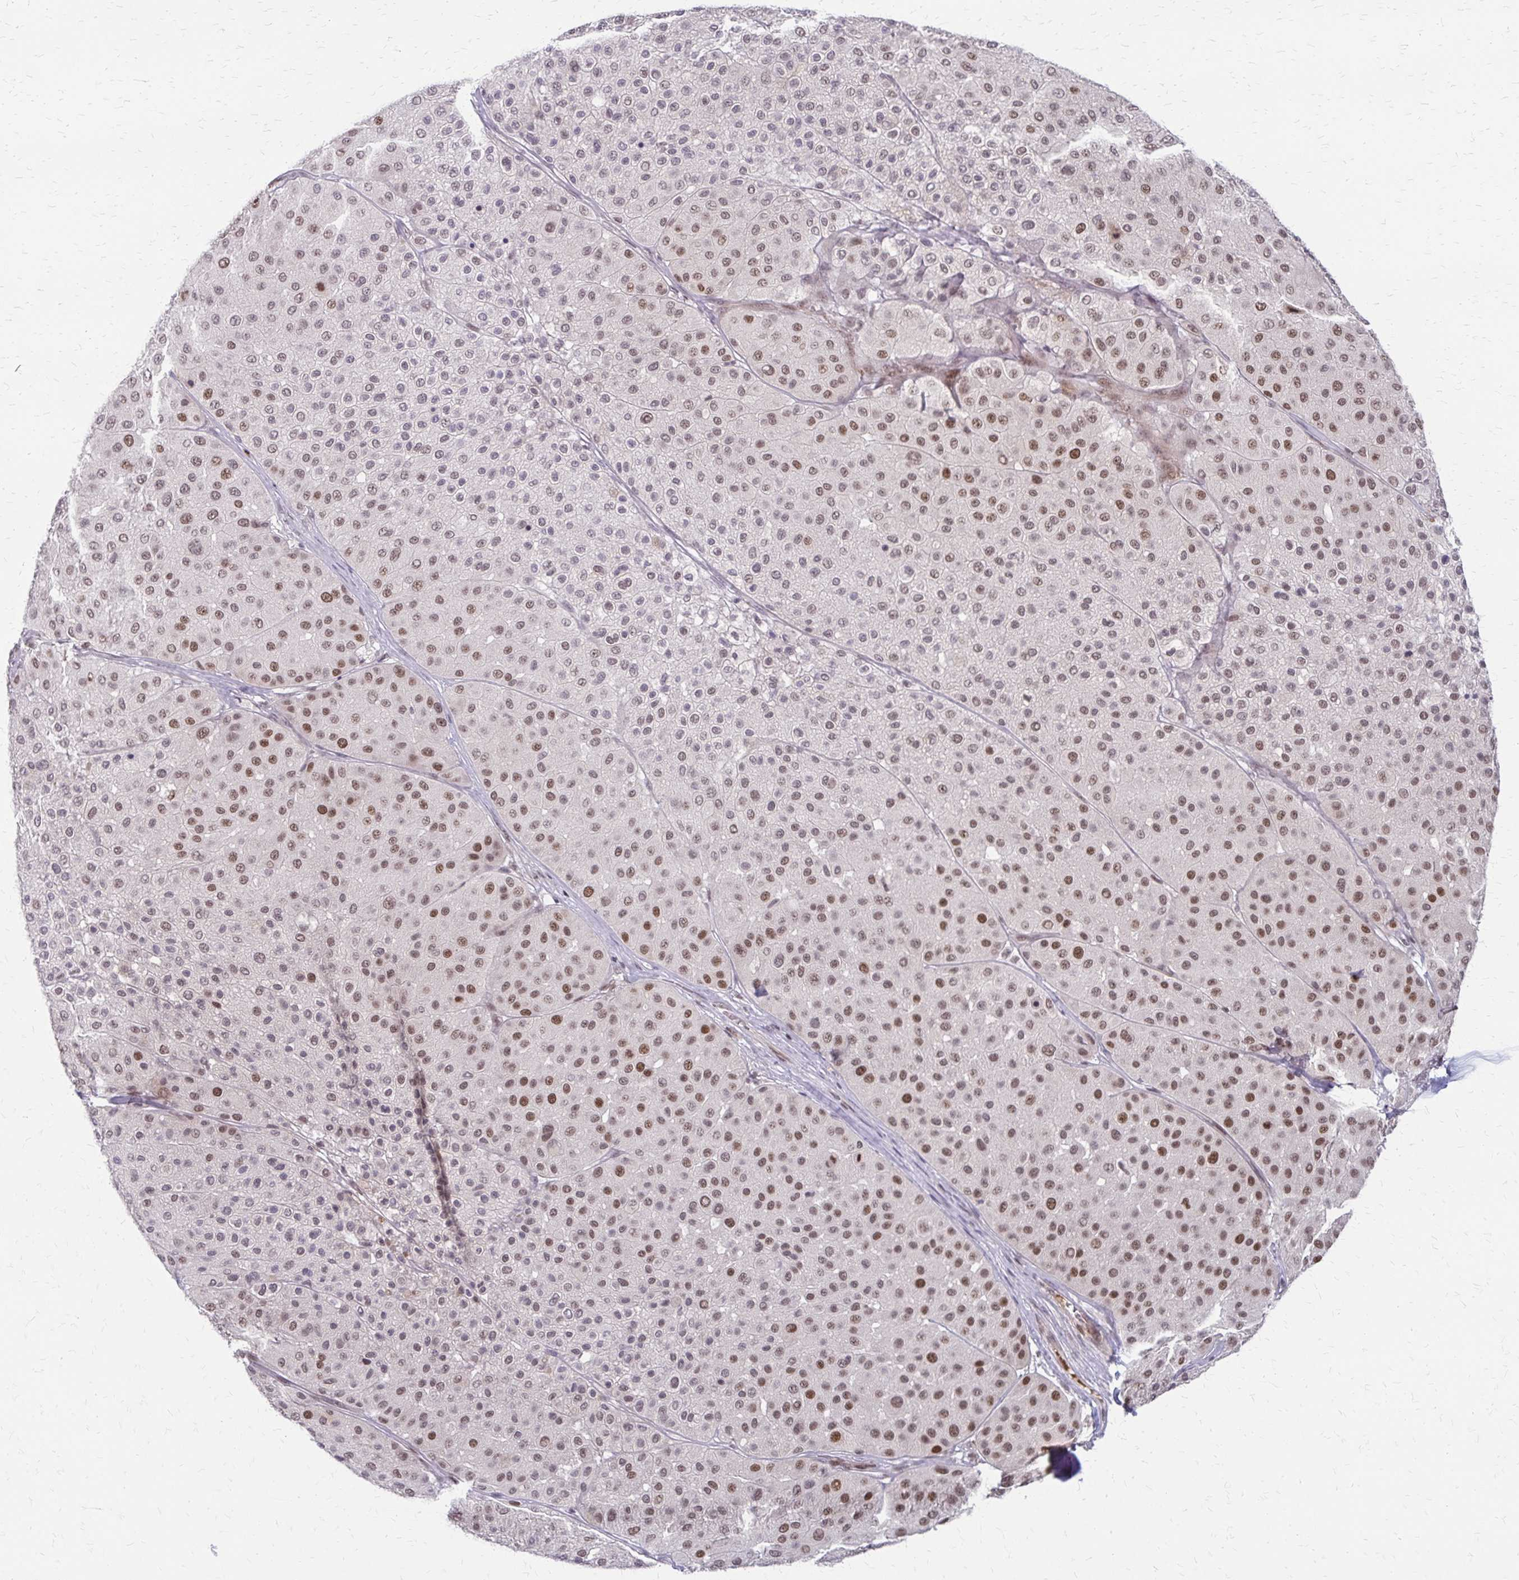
{"staining": {"intensity": "moderate", "quantity": ">75%", "location": "nuclear"}, "tissue": "melanoma", "cell_type": "Tumor cells", "image_type": "cancer", "snomed": [{"axis": "morphology", "description": "Malignant melanoma, Metastatic site"}, {"axis": "topography", "description": "Smooth muscle"}], "caption": "IHC micrograph of human melanoma stained for a protein (brown), which reveals medium levels of moderate nuclear staining in about >75% of tumor cells.", "gene": "EED", "patient": {"sex": "male", "age": 41}}